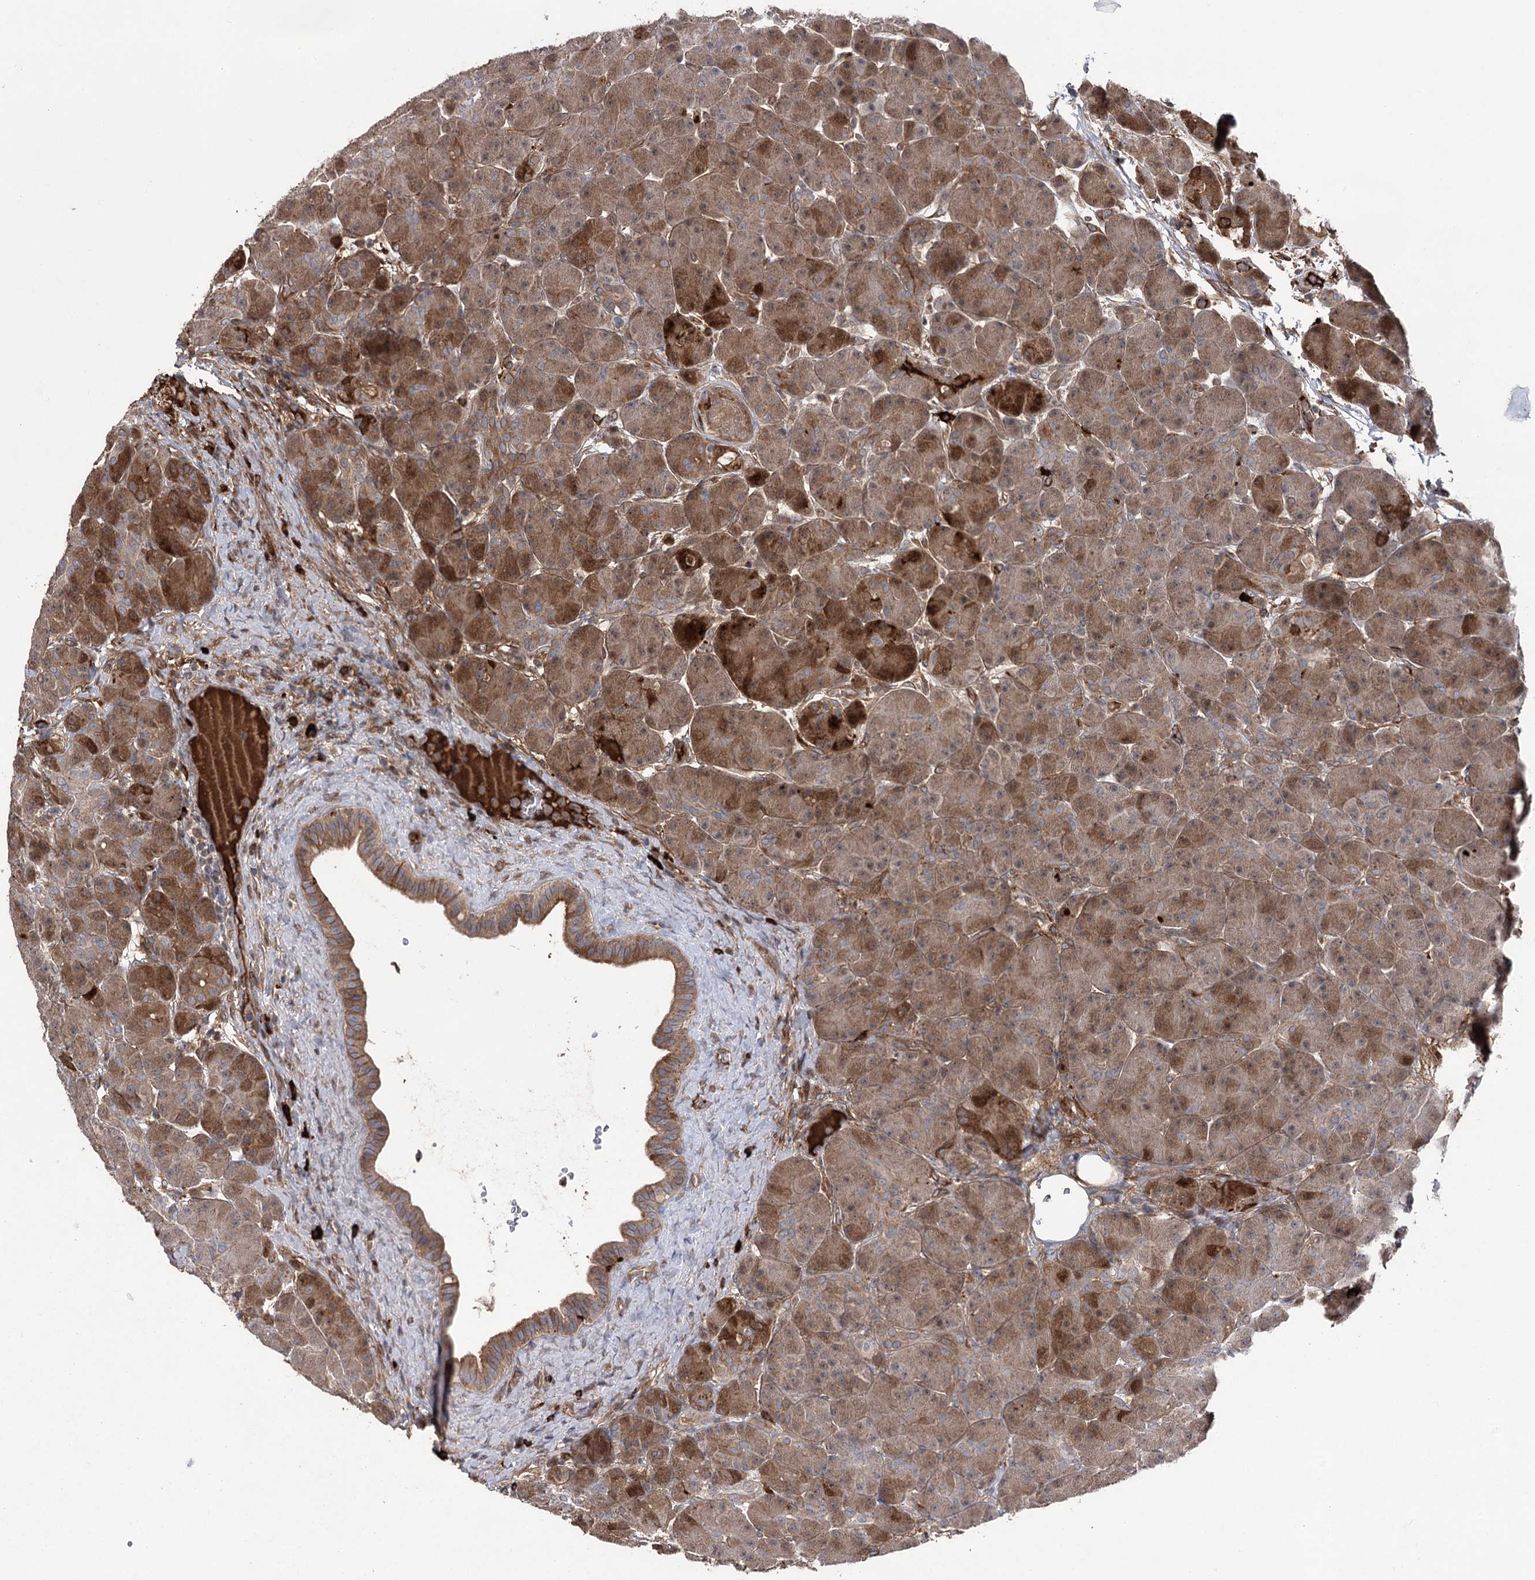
{"staining": {"intensity": "moderate", "quantity": "25%-75%", "location": "cytoplasmic/membranous"}, "tissue": "pancreas", "cell_type": "Exocrine glandular cells", "image_type": "normal", "snomed": [{"axis": "morphology", "description": "Normal tissue, NOS"}, {"axis": "topography", "description": "Pancreas"}], "caption": "Protein staining of normal pancreas reveals moderate cytoplasmic/membranous staining in about 25%-75% of exocrine glandular cells. The protein of interest is stained brown, and the nuclei are stained in blue (DAB IHC with brightfield microscopy, high magnification).", "gene": "OTUD1", "patient": {"sex": "male", "age": 63}}